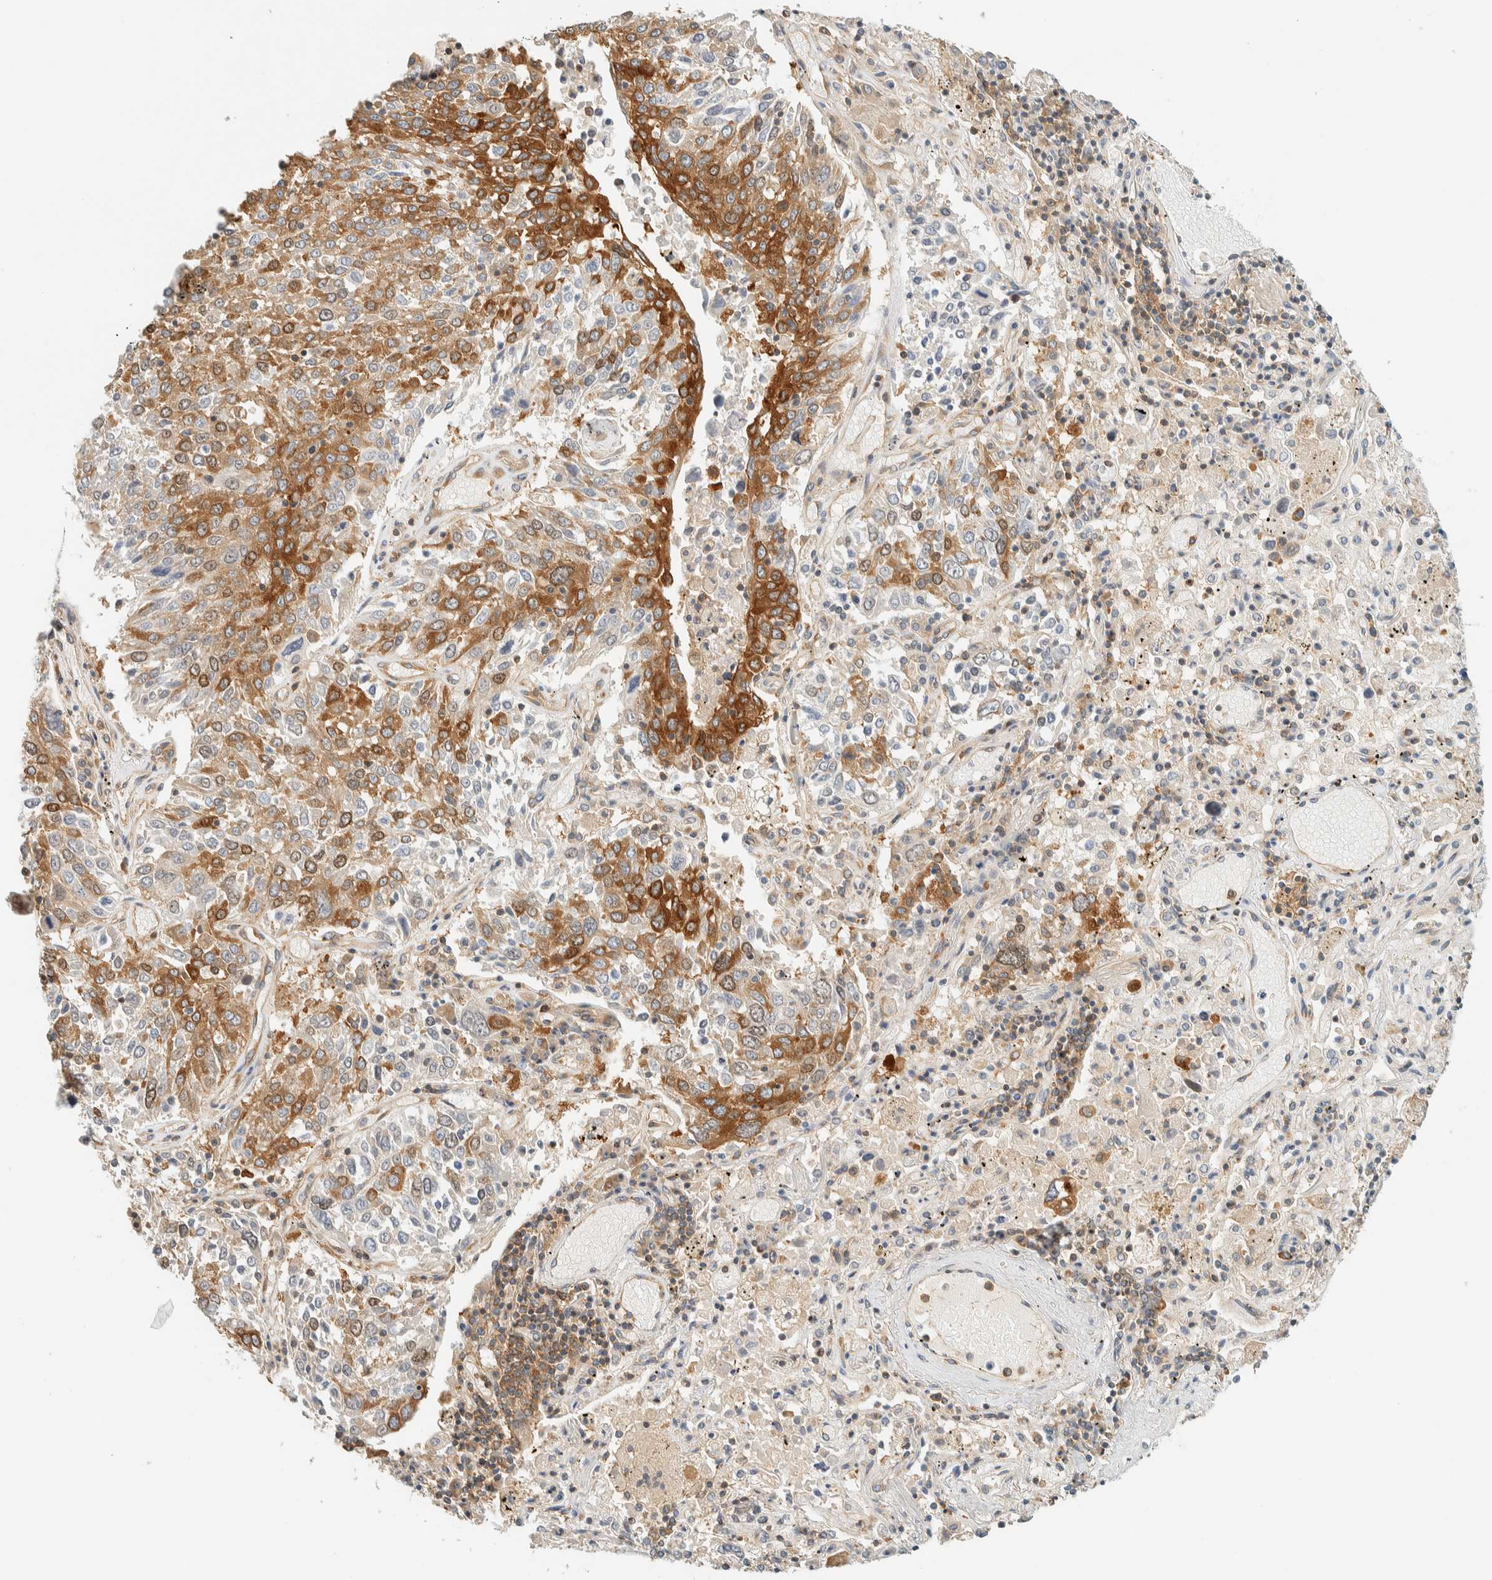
{"staining": {"intensity": "moderate", "quantity": "25%-75%", "location": "cytoplasmic/membranous"}, "tissue": "lung cancer", "cell_type": "Tumor cells", "image_type": "cancer", "snomed": [{"axis": "morphology", "description": "Squamous cell carcinoma, NOS"}, {"axis": "topography", "description": "Lung"}], "caption": "Lung cancer (squamous cell carcinoma) stained with DAB IHC reveals medium levels of moderate cytoplasmic/membranous staining in about 25%-75% of tumor cells.", "gene": "ARFGEF1", "patient": {"sex": "male", "age": 65}}